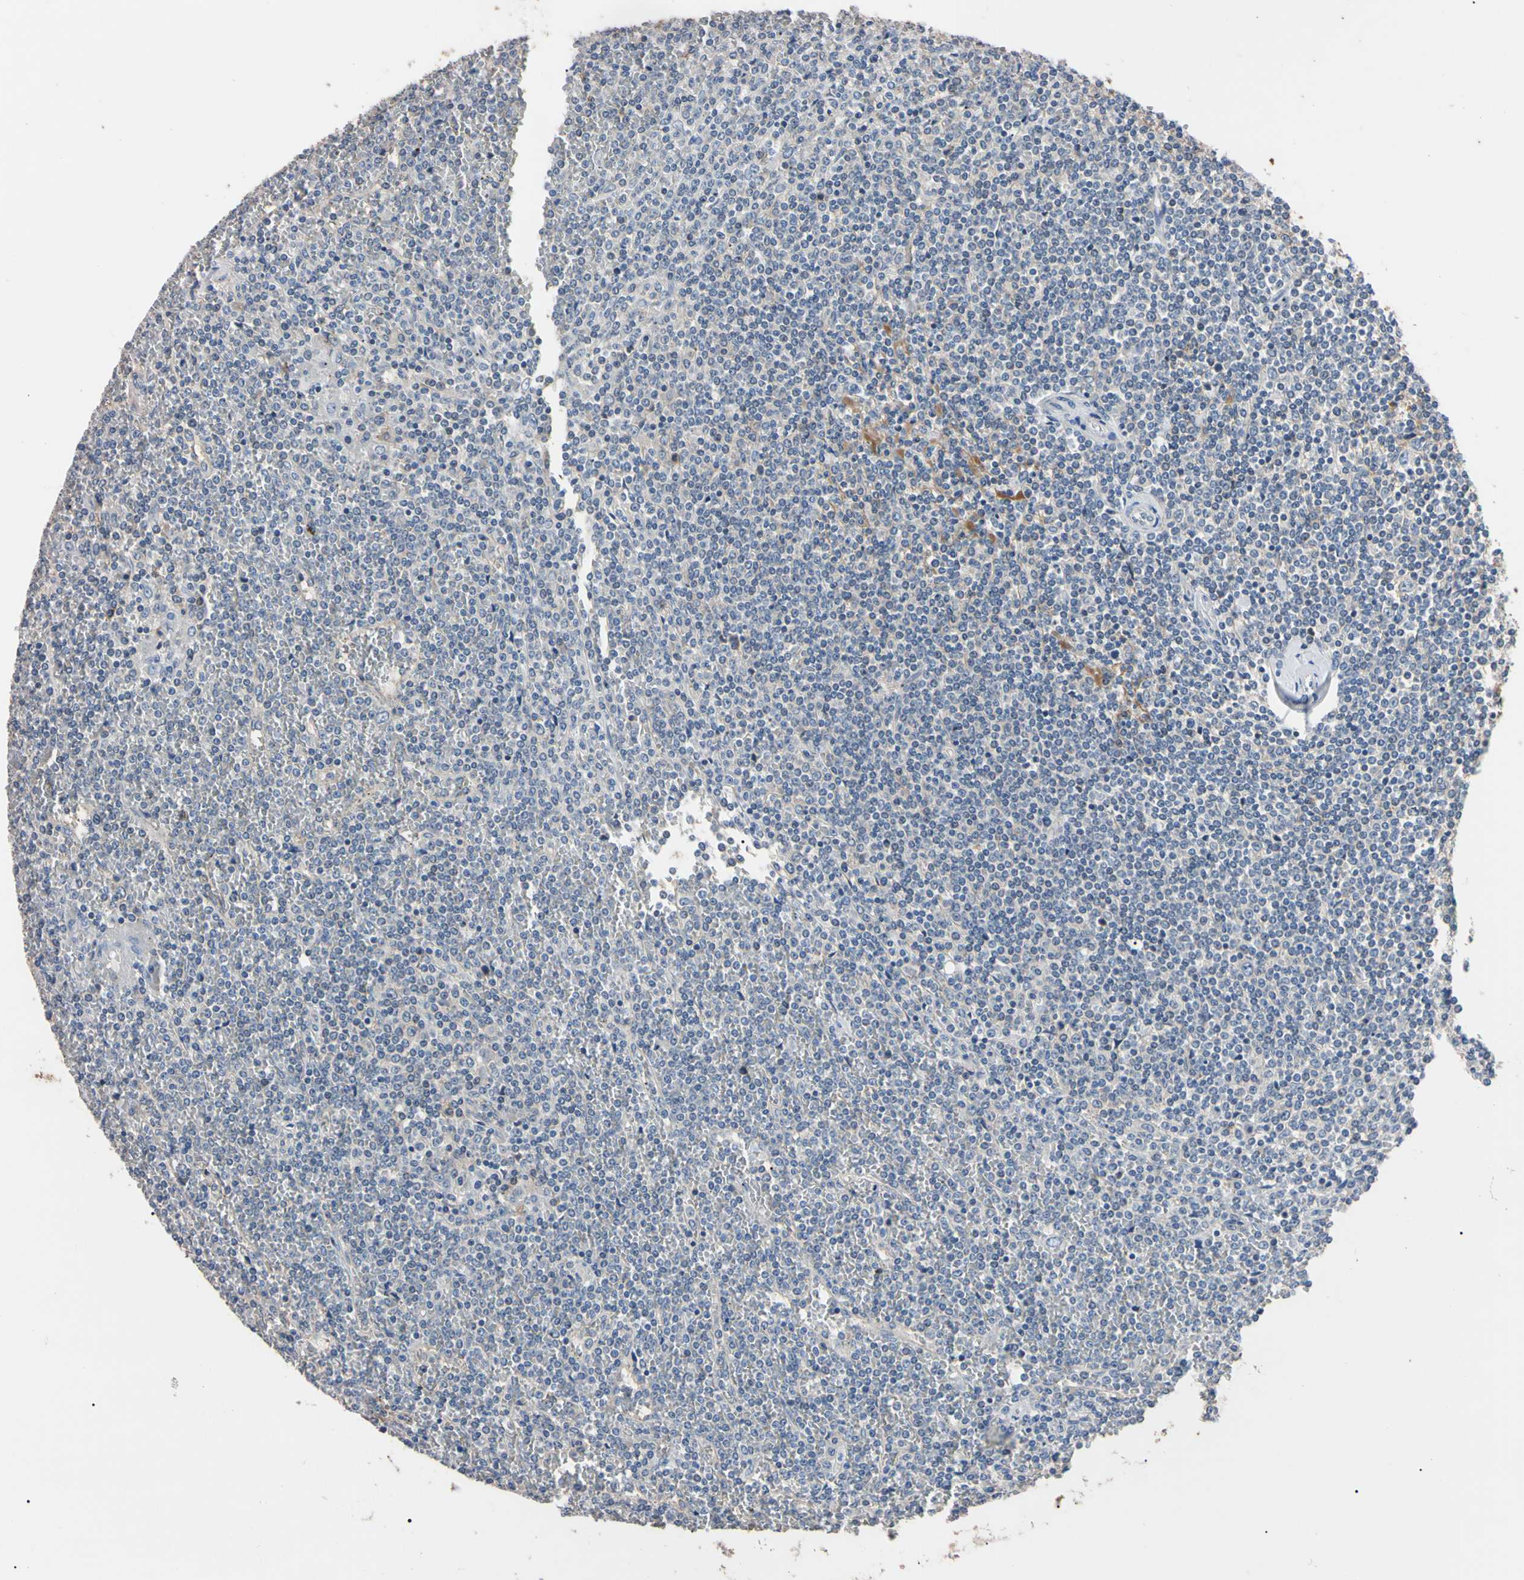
{"staining": {"intensity": "negative", "quantity": "none", "location": "none"}, "tissue": "lymphoma", "cell_type": "Tumor cells", "image_type": "cancer", "snomed": [{"axis": "morphology", "description": "Malignant lymphoma, non-Hodgkin's type, Low grade"}, {"axis": "topography", "description": "Spleen"}], "caption": "Lymphoma stained for a protein using immunohistochemistry (IHC) displays no expression tumor cells.", "gene": "PNKD", "patient": {"sex": "female", "age": 19}}